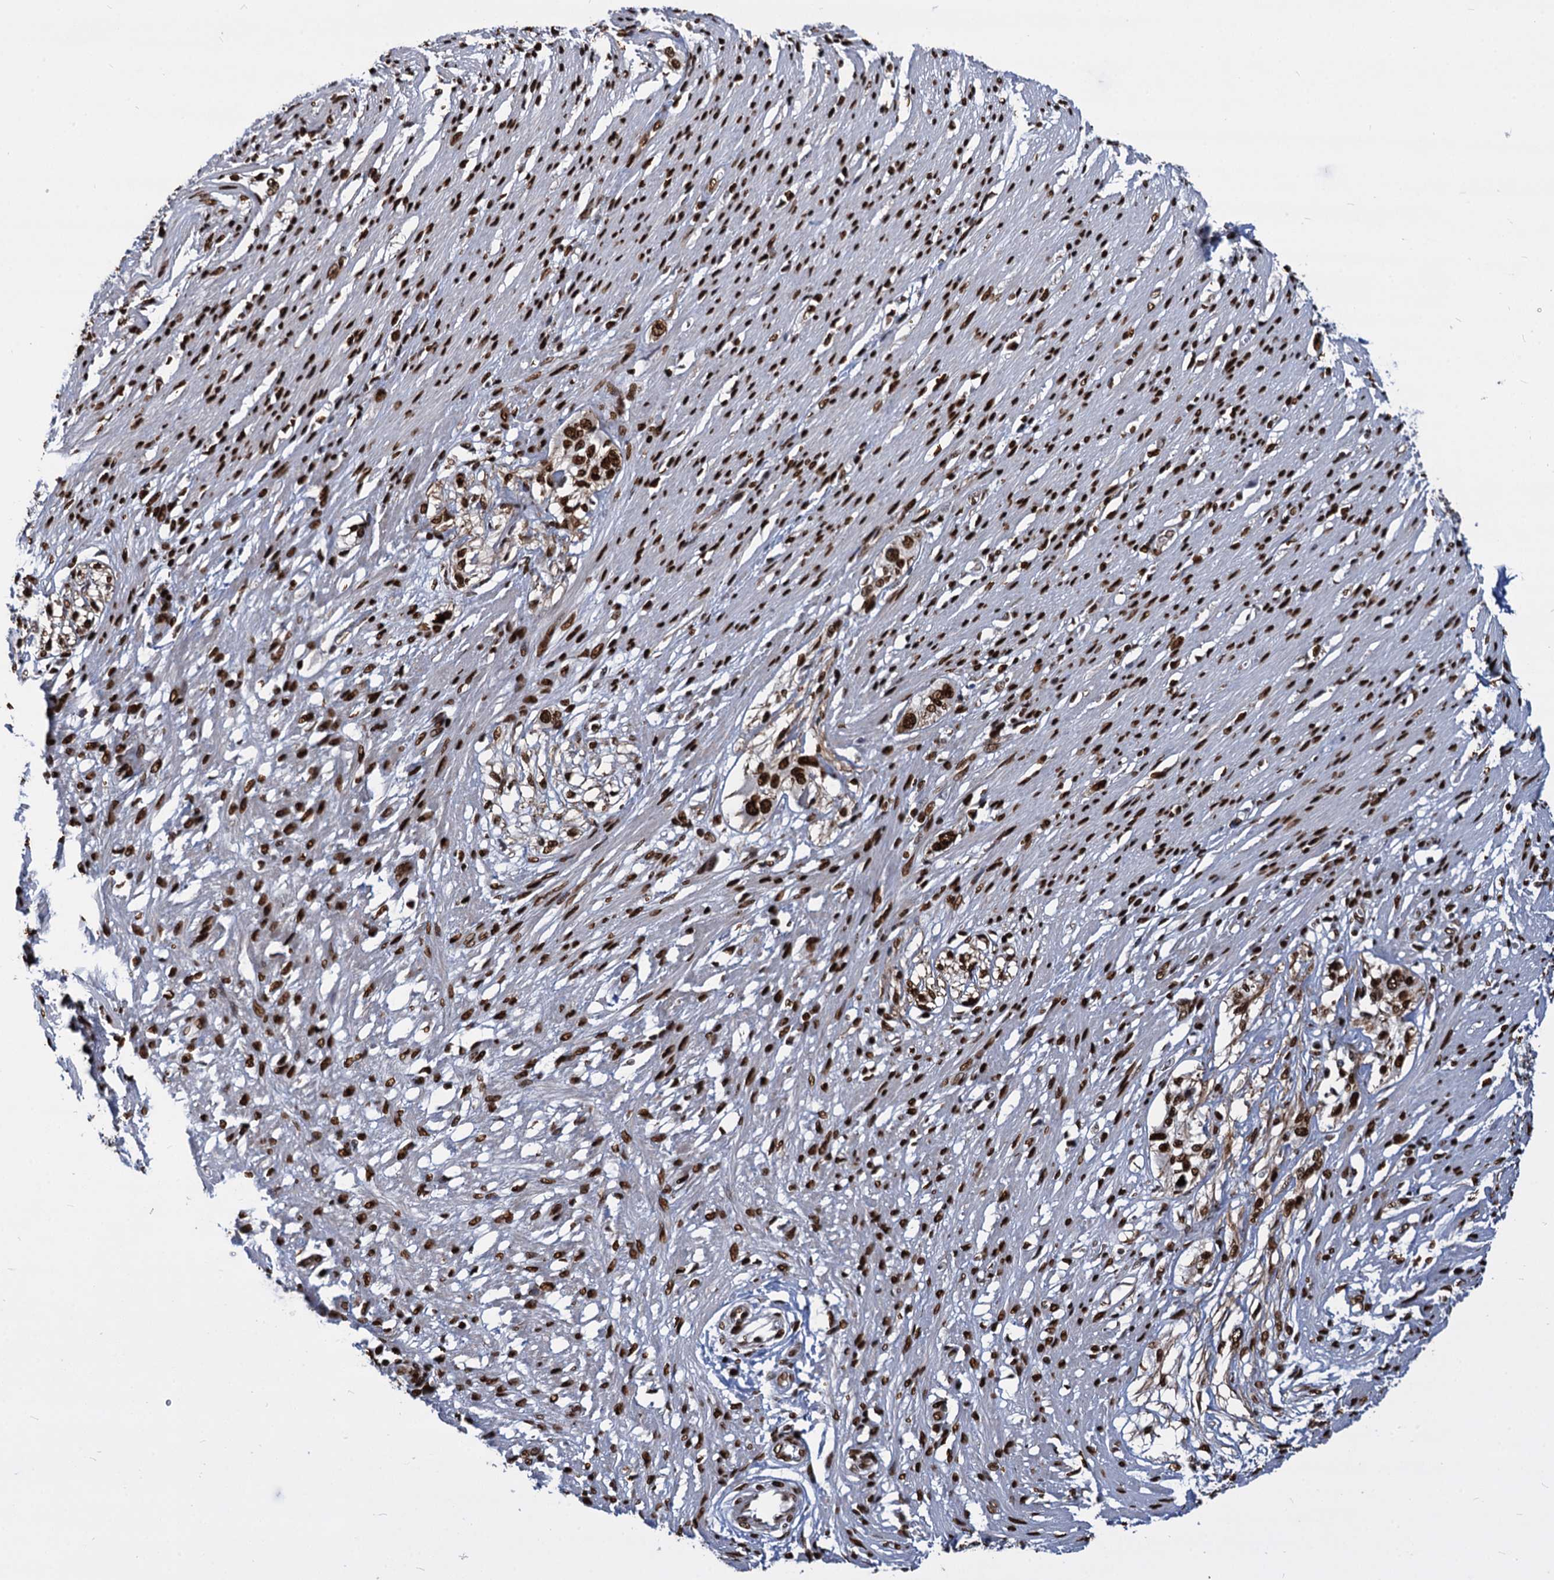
{"staining": {"intensity": "strong", "quantity": ">75%", "location": "nuclear"}, "tissue": "smooth muscle", "cell_type": "Smooth muscle cells", "image_type": "normal", "snomed": [{"axis": "morphology", "description": "Normal tissue, NOS"}, {"axis": "morphology", "description": "Adenocarcinoma, NOS"}, {"axis": "topography", "description": "Colon"}, {"axis": "topography", "description": "Peripheral nerve tissue"}], "caption": "Protein expression analysis of benign human smooth muscle reveals strong nuclear staining in approximately >75% of smooth muscle cells.", "gene": "MECP2", "patient": {"sex": "male", "age": 14}}